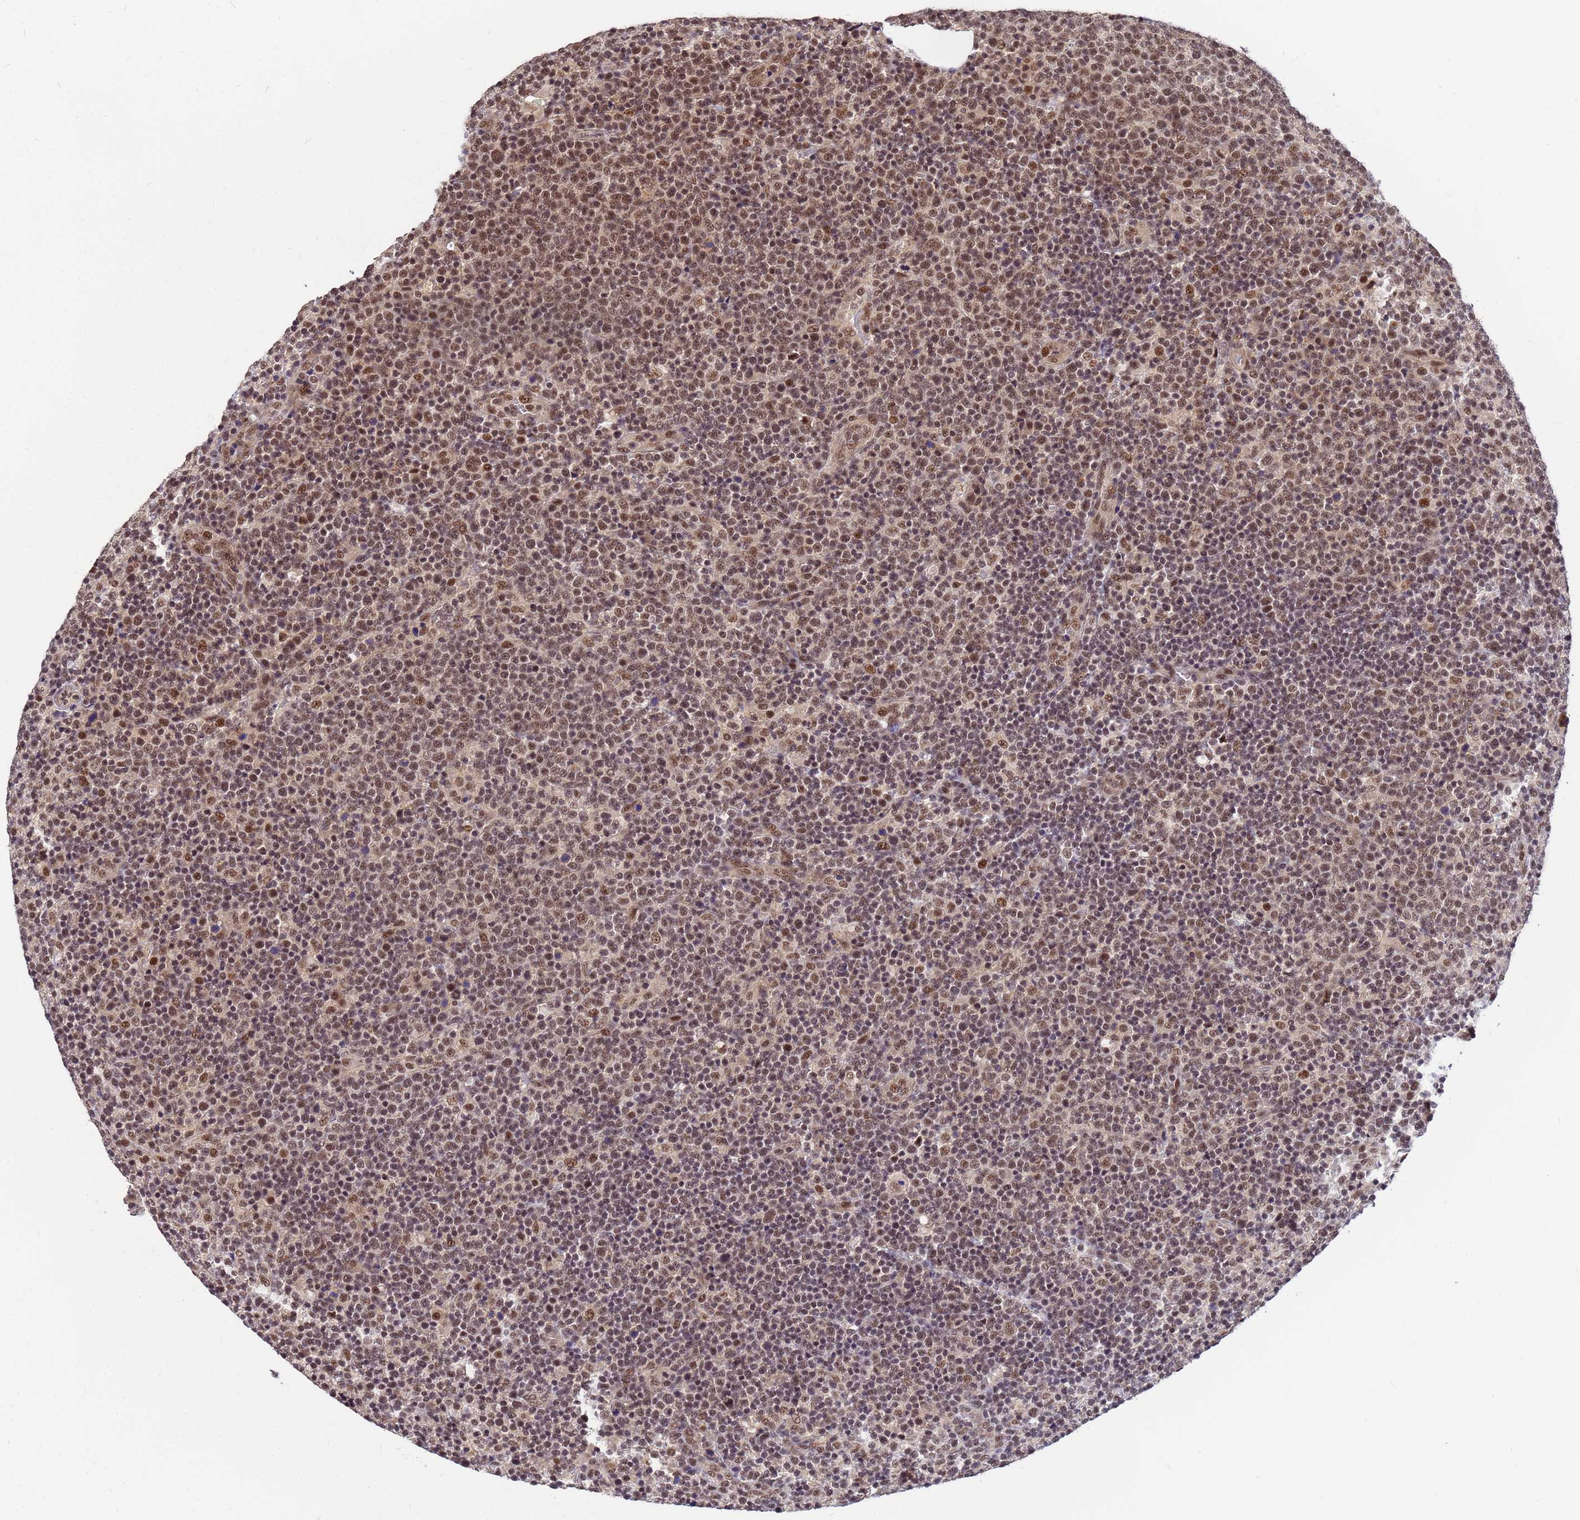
{"staining": {"intensity": "moderate", "quantity": ">75%", "location": "nuclear"}, "tissue": "lymphoma", "cell_type": "Tumor cells", "image_type": "cancer", "snomed": [{"axis": "morphology", "description": "Malignant lymphoma, non-Hodgkin's type, High grade"}, {"axis": "topography", "description": "Lymph node"}], "caption": "Immunohistochemical staining of human lymphoma shows medium levels of moderate nuclear protein positivity in about >75% of tumor cells.", "gene": "NCBP2", "patient": {"sex": "male", "age": 61}}